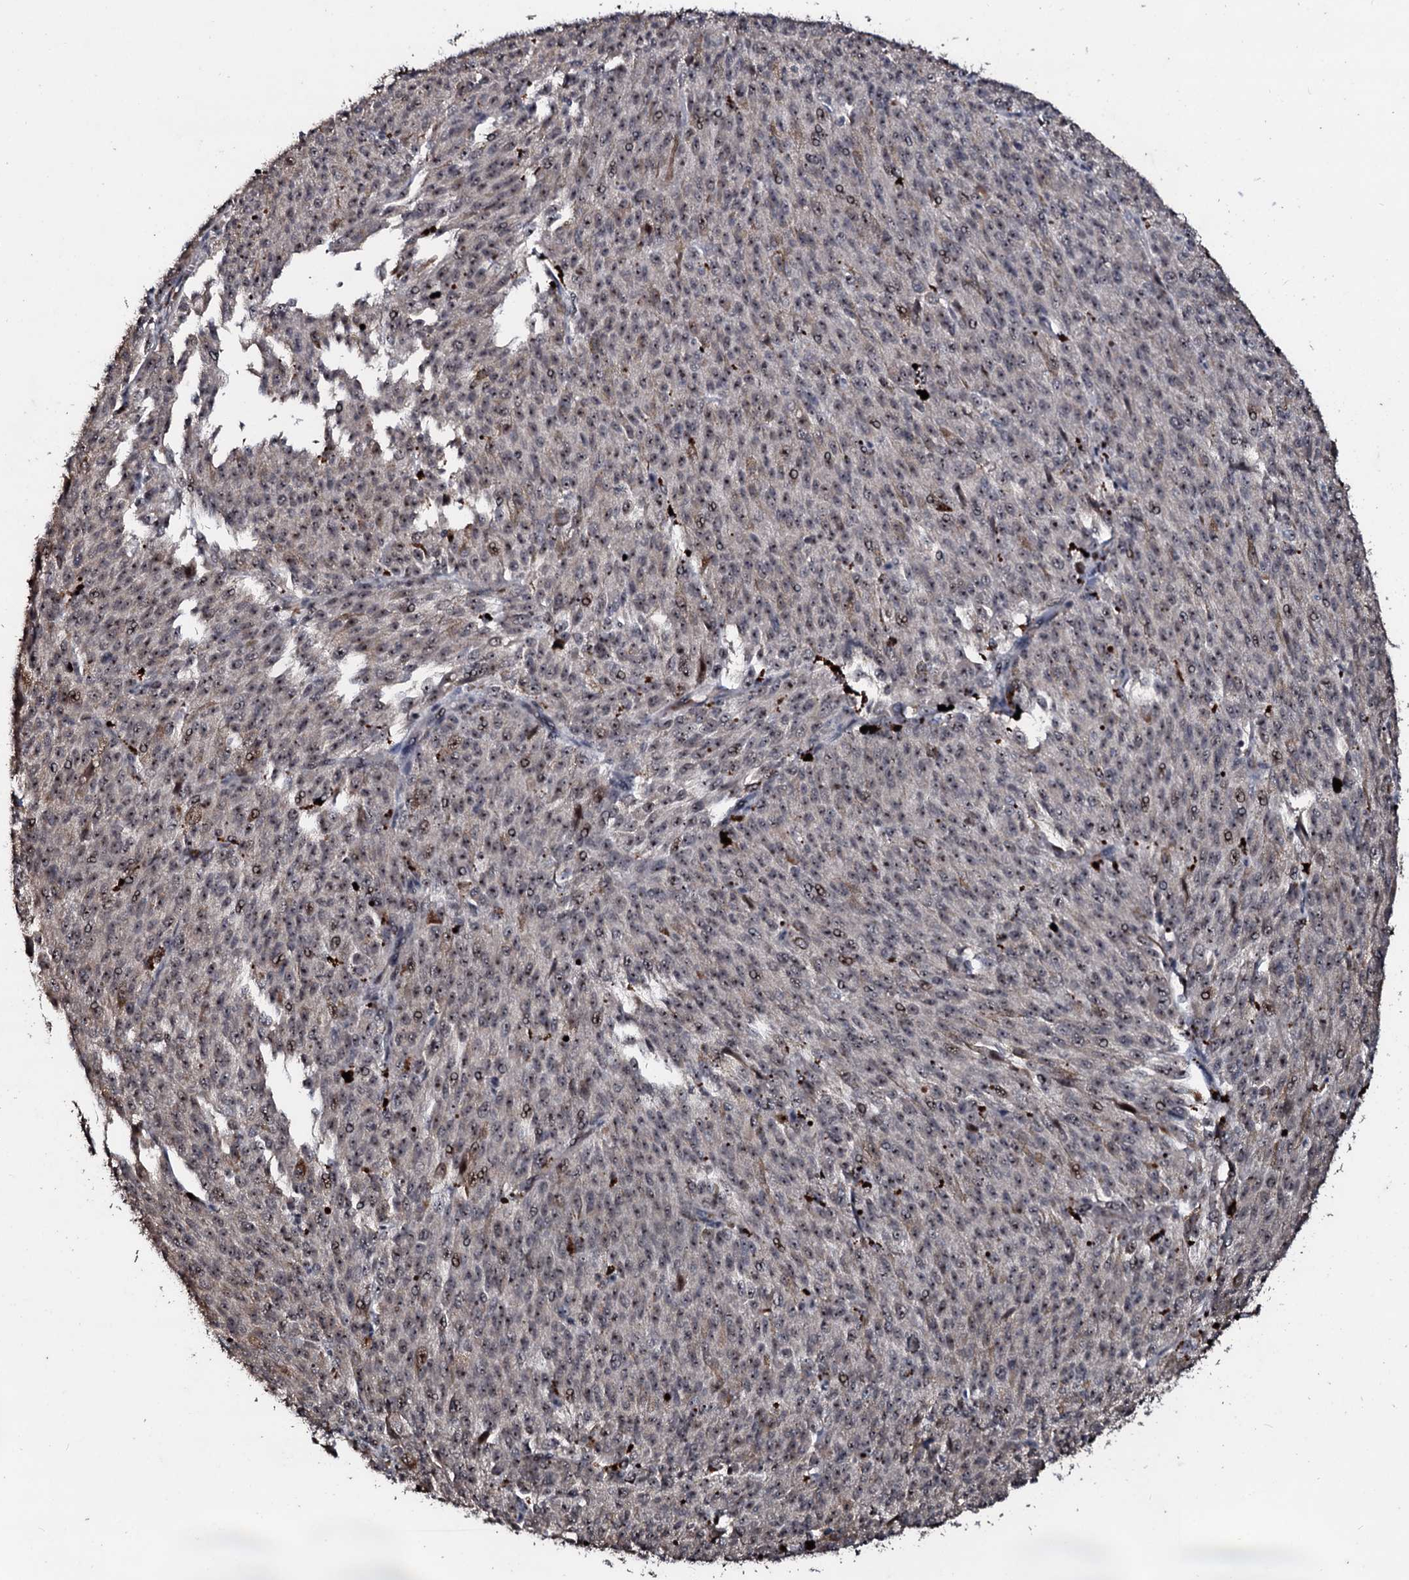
{"staining": {"intensity": "weak", "quantity": ">75%", "location": "nuclear"}, "tissue": "melanoma", "cell_type": "Tumor cells", "image_type": "cancer", "snomed": [{"axis": "morphology", "description": "Malignant melanoma, NOS"}, {"axis": "topography", "description": "Skin"}], "caption": "Malignant melanoma stained with DAB (3,3'-diaminobenzidine) immunohistochemistry exhibits low levels of weak nuclear positivity in about >75% of tumor cells.", "gene": "SUPT7L", "patient": {"sex": "female", "age": 52}}